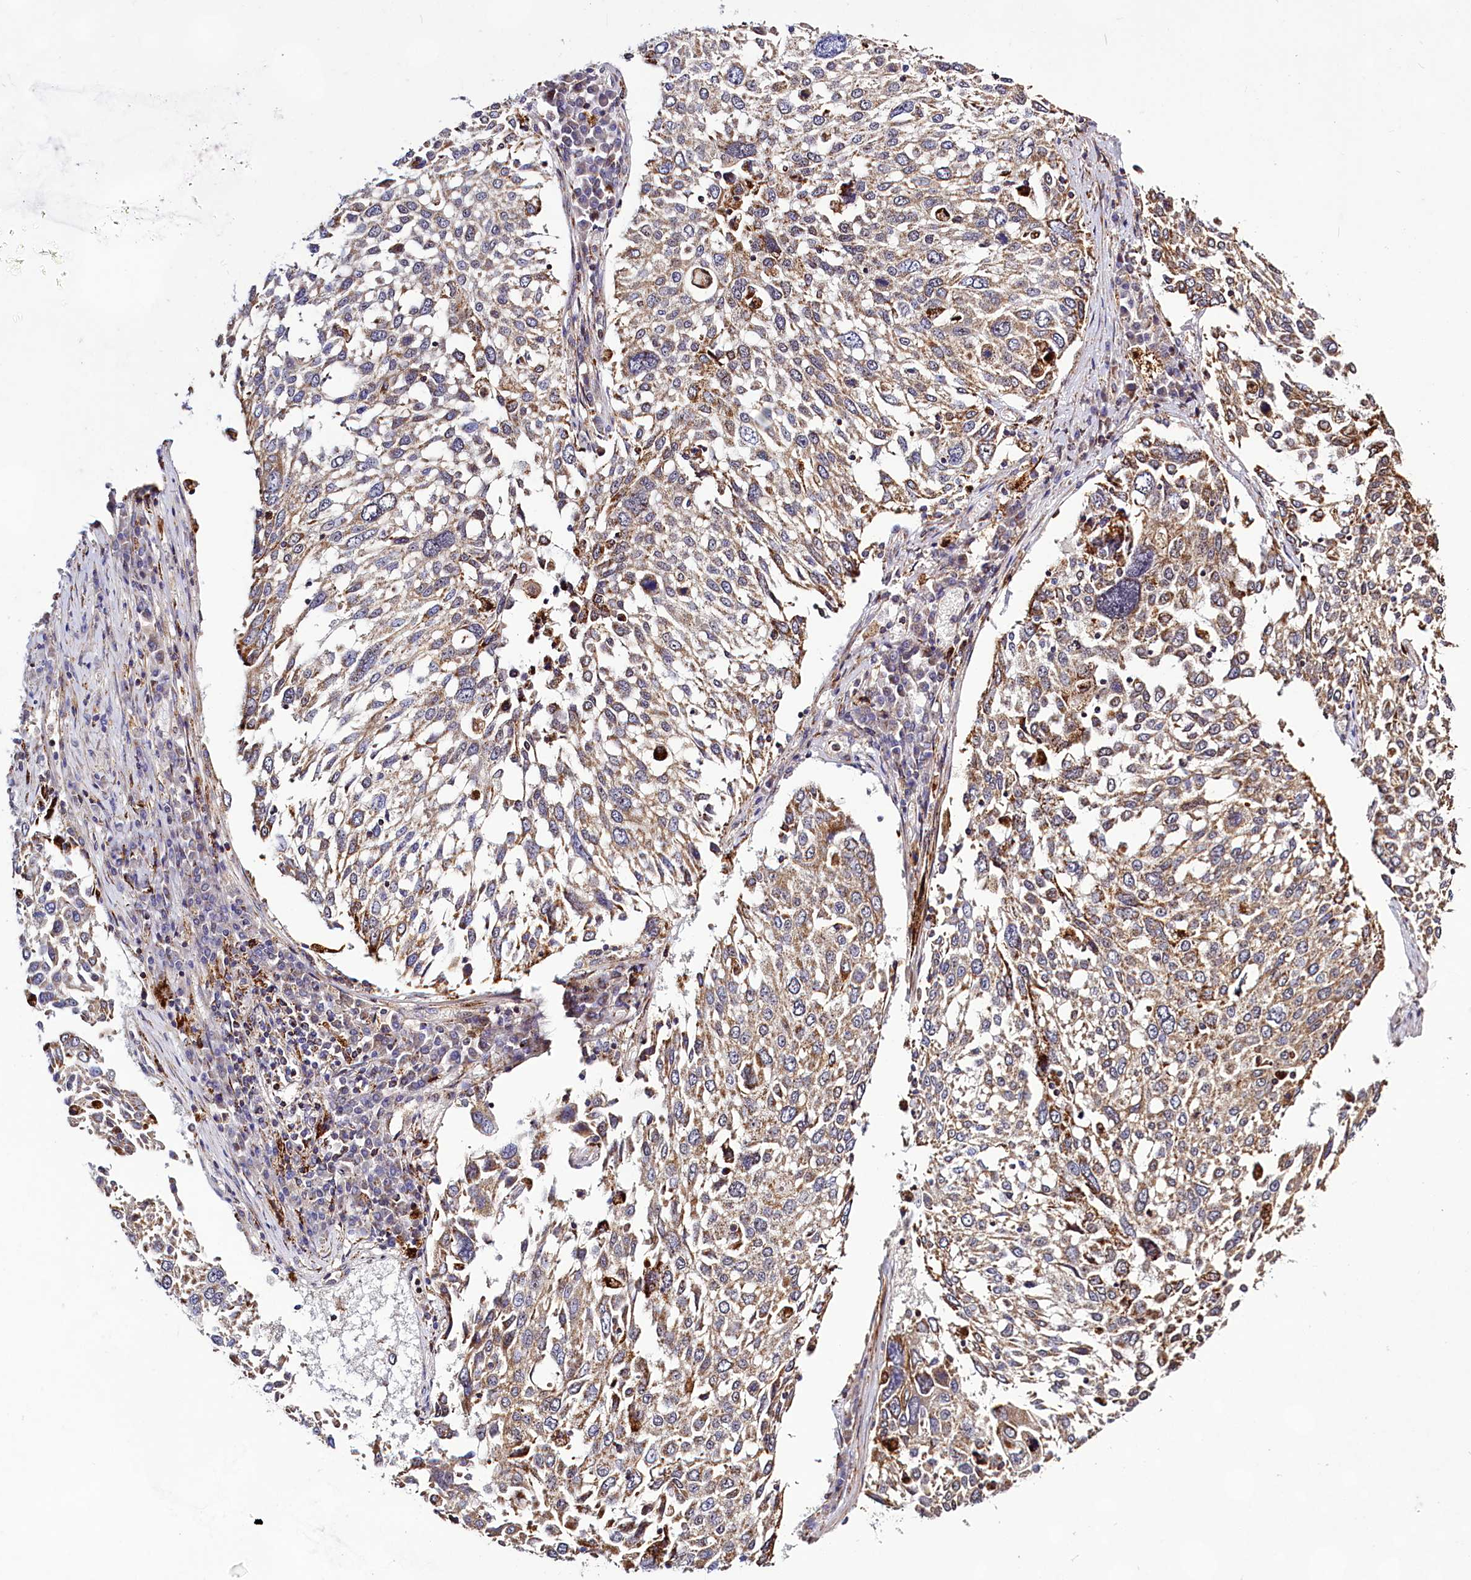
{"staining": {"intensity": "weak", "quantity": ">75%", "location": "cytoplasmic/membranous"}, "tissue": "lung cancer", "cell_type": "Tumor cells", "image_type": "cancer", "snomed": [{"axis": "morphology", "description": "Squamous cell carcinoma, NOS"}, {"axis": "topography", "description": "Lung"}], "caption": "Protein staining by IHC shows weak cytoplasmic/membranous staining in about >75% of tumor cells in lung cancer (squamous cell carcinoma).", "gene": "DYNC2H1", "patient": {"sex": "male", "age": 65}}